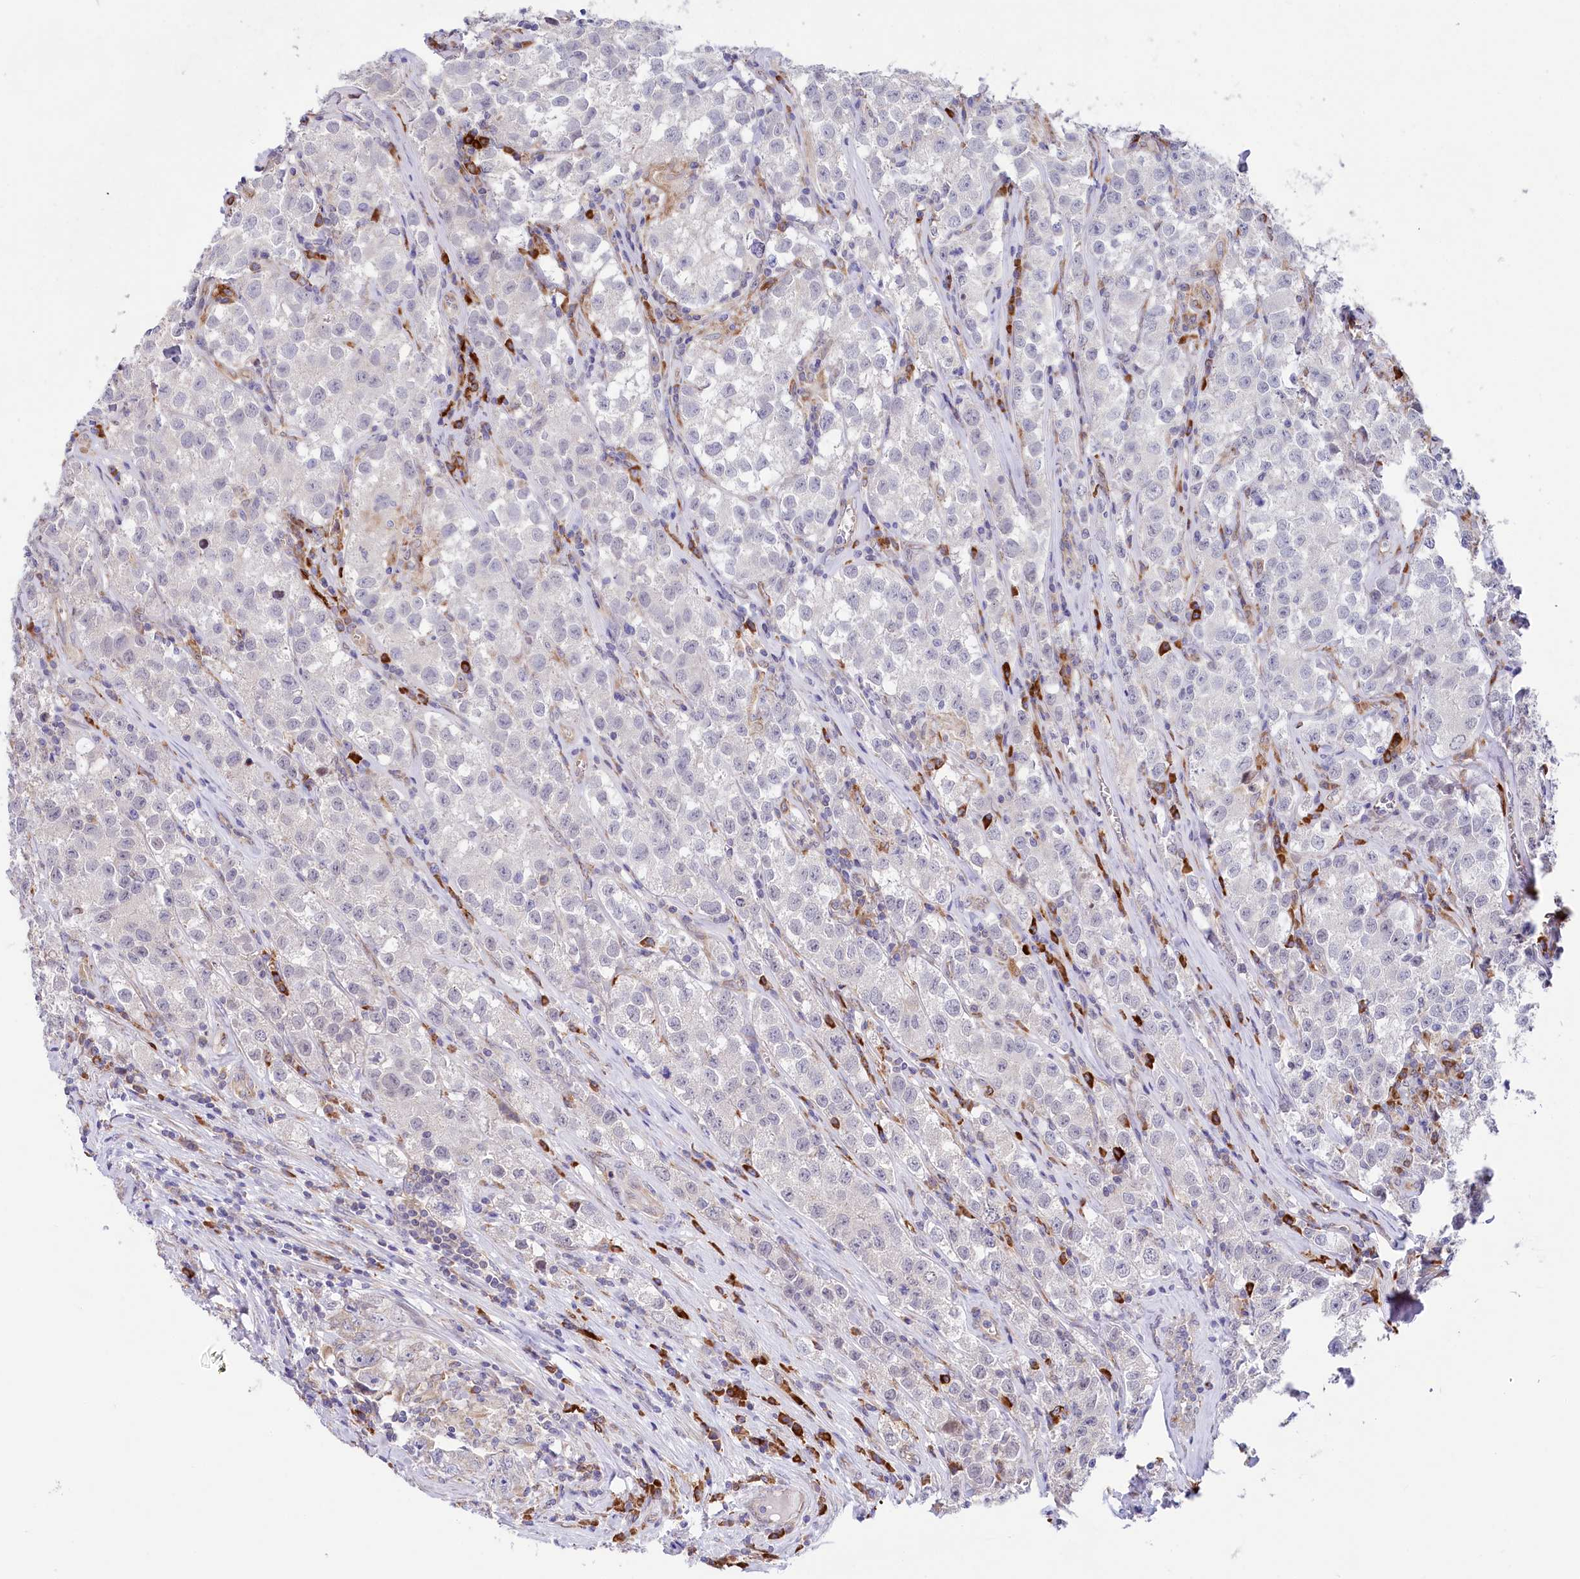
{"staining": {"intensity": "negative", "quantity": "none", "location": "none"}, "tissue": "testis cancer", "cell_type": "Tumor cells", "image_type": "cancer", "snomed": [{"axis": "morphology", "description": "Seminoma, NOS"}, {"axis": "morphology", "description": "Carcinoma, Embryonal, NOS"}, {"axis": "topography", "description": "Testis"}], "caption": "This photomicrograph is of testis cancer (embryonal carcinoma) stained with immunohistochemistry (IHC) to label a protein in brown with the nuclei are counter-stained blue. There is no expression in tumor cells. The staining is performed using DAB (3,3'-diaminobenzidine) brown chromogen with nuclei counter-stained in using hematoxylin.", "gene": "CHID1", "patient": {"sex": "male", "age": 43}}